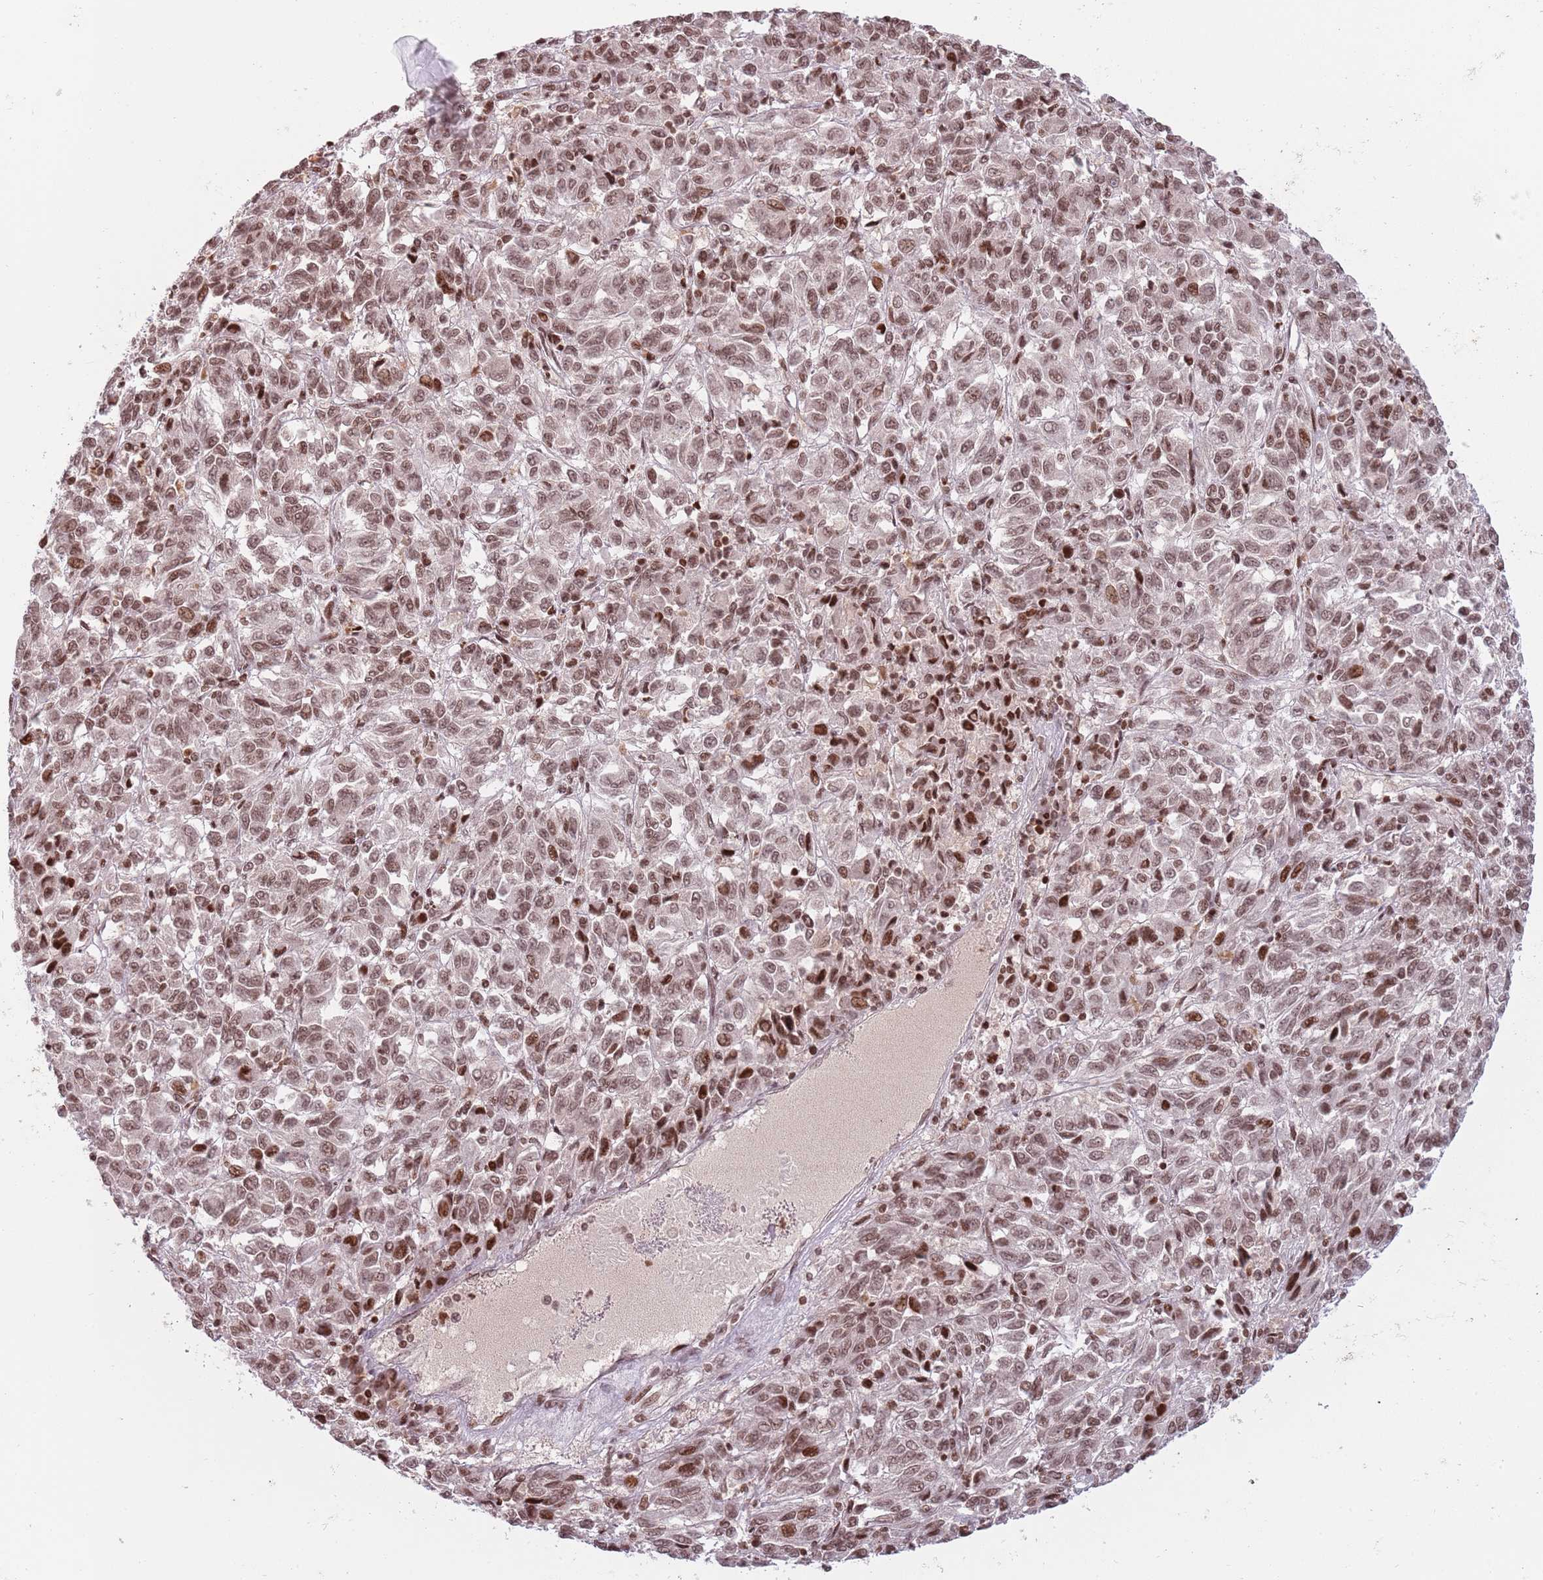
{"staining": {"intensity": "moderate", "quantity": ">75%", "location": "nuclear"}, "tissue": "melanoma", "cell_type": "Tumor cells", "image_type": "cancer", "snomed": [{"axis": "morphology", "description": "Malignant melanoma, Metastatic site"}, {"axis": "topography", "description": "Lung"}], "caption": "Immunohistochemical staining of human melanoma shows moderate nuclear protein staining in about >75% of tumor cells. The staining is performed using DAB (3,3'-diaminobenzidine) brown chromogen to label protein expression. The nuclei are counter-stained blue using hematoxylin.", "gene": "SH3RF3", "patient": {"sex": "male", "age": 64}}